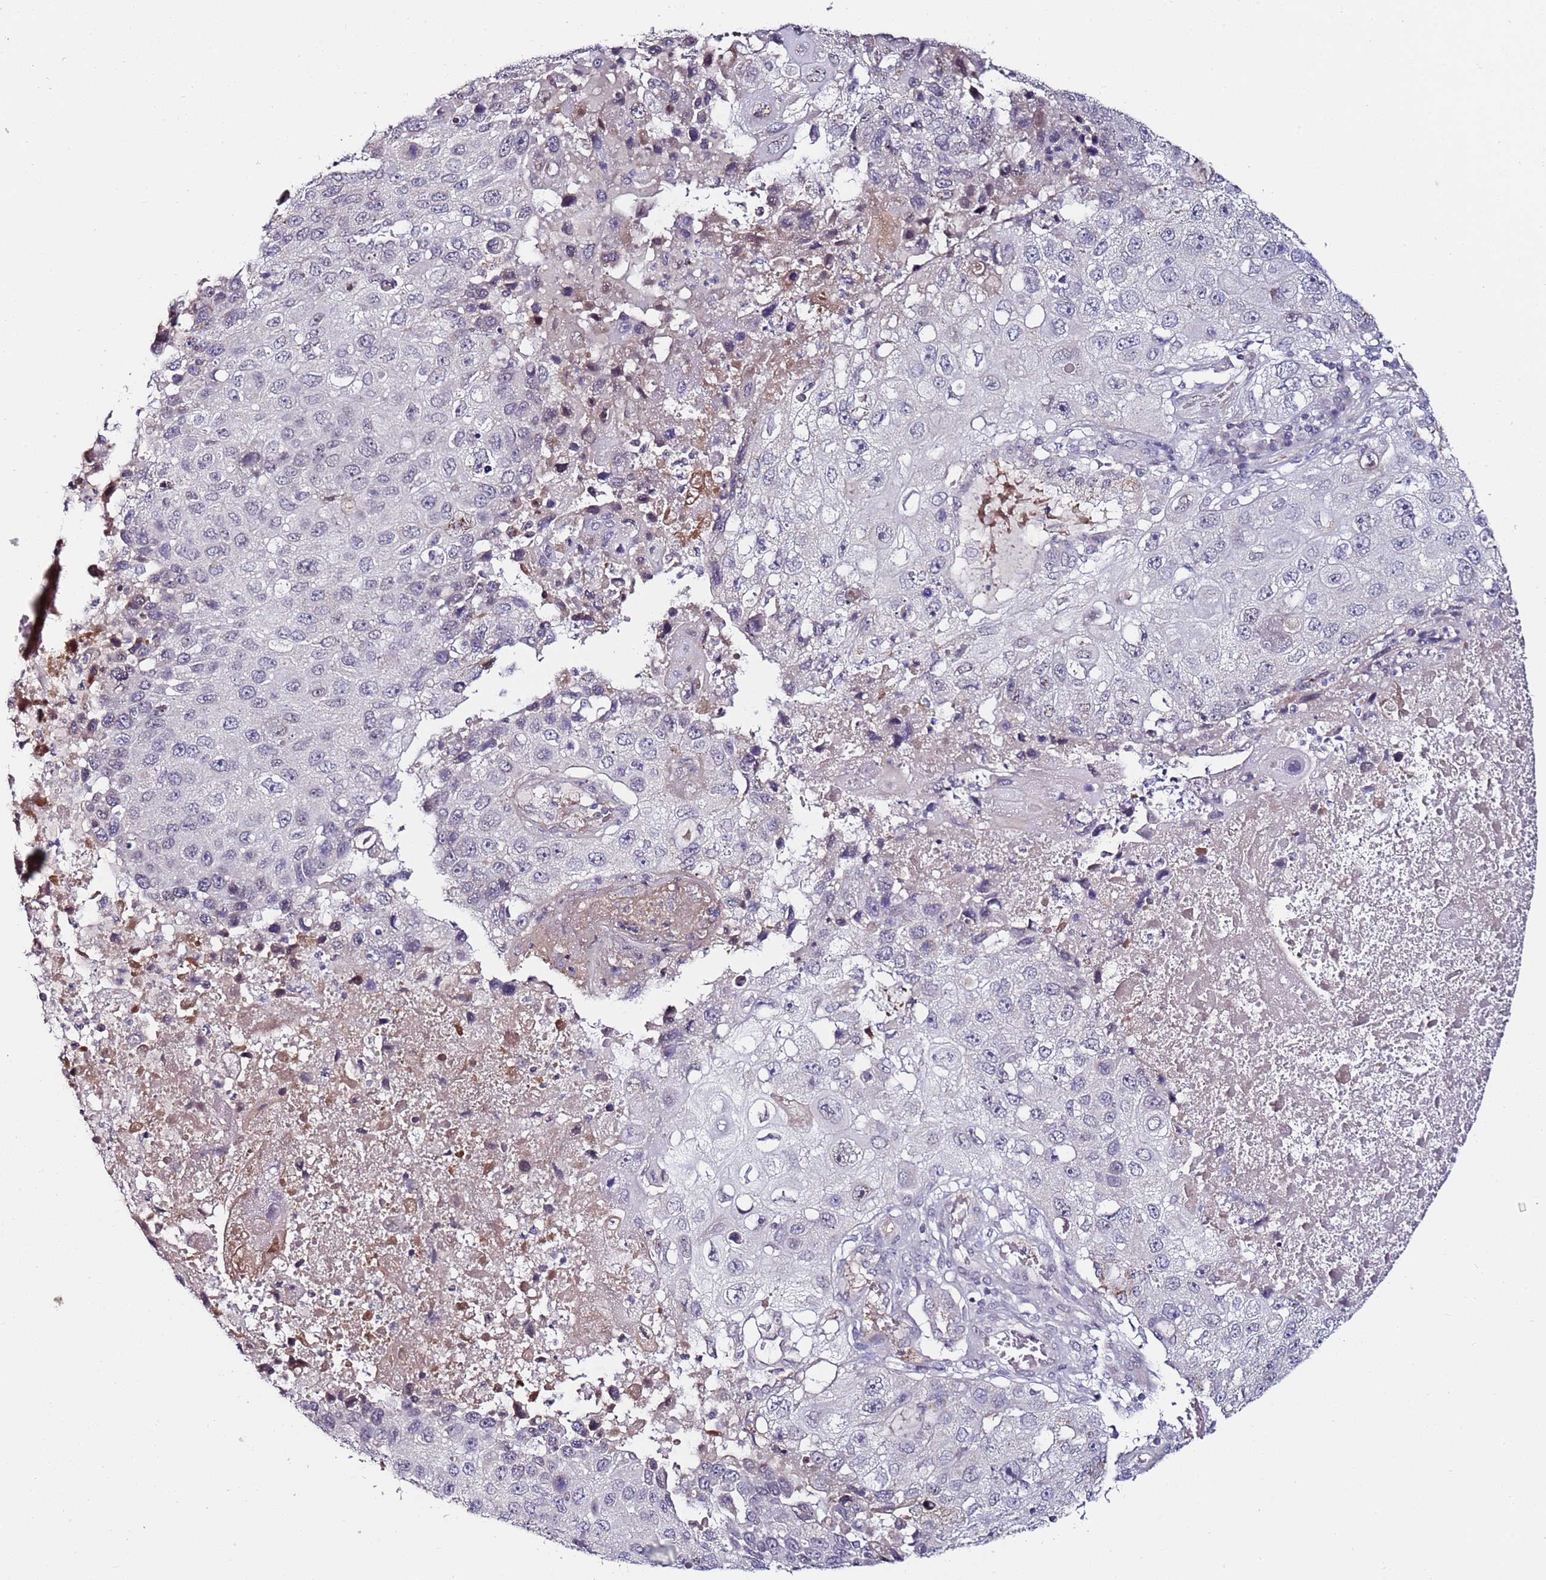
{"staining": {"intensity": "negative", "quantity": "none", "location": "none"}, "tissue": "lung cancer", "cell_type": "Tumor cells", "image_type": "cancer", "snomed": [{"axis": "morphology", "description": "Squamous cell carcinoma, NOS"}, {"axis": "topography", "description": "Lung"}], "caption": "Immunohistochemical staining of lung squamous cell carcinoma demonstrates no significant positivity in tumor cells.", "gene": "DUSP28", "patient": {"sex": "male", "age": 61}}